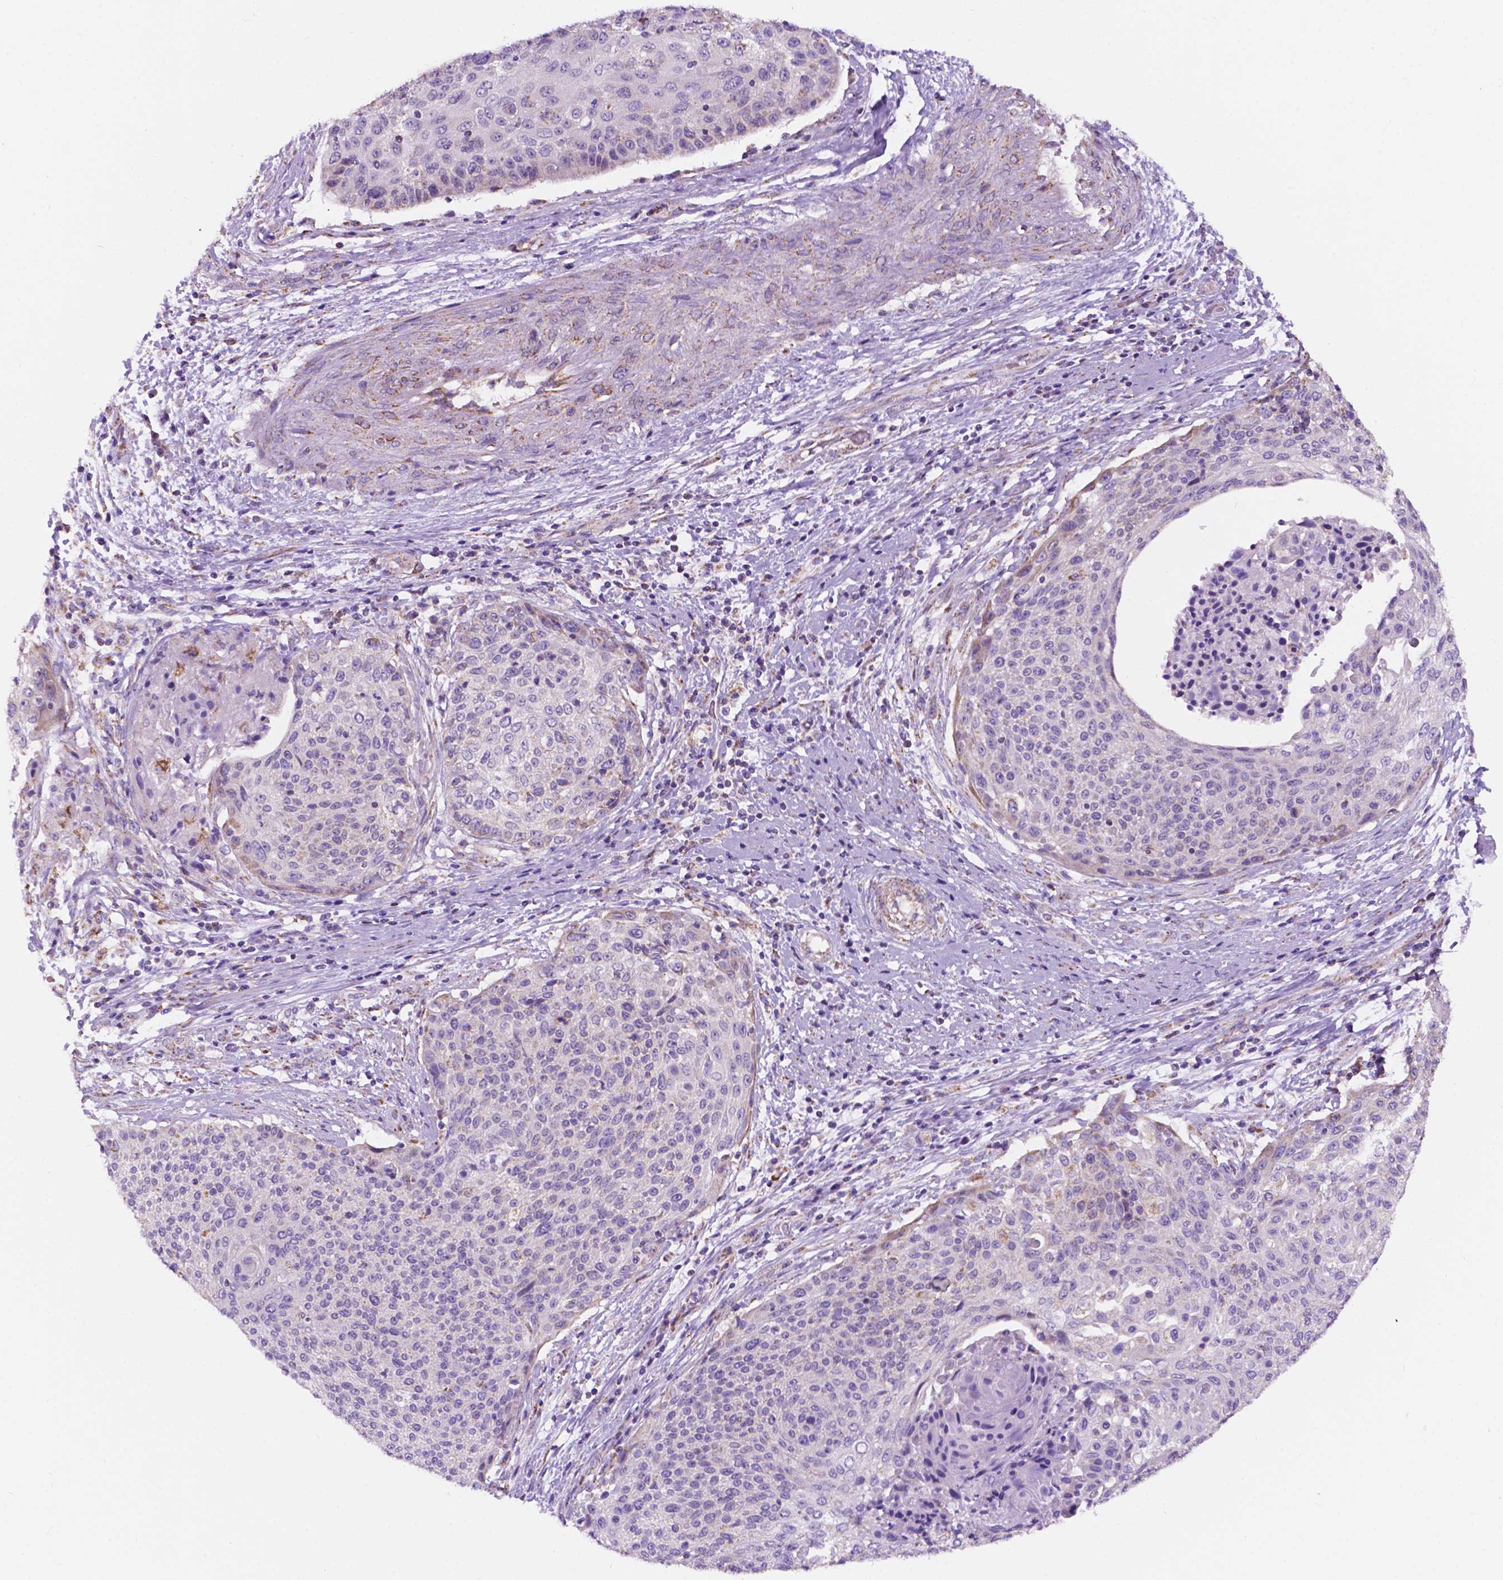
{"staining": {"intensity": "negative", "quantity": "none", "location": "none"}, "tissue": "cervical cancer", "cell_type": "Tumor cells", "image_type": "cancer", "snomed": [{"axis": "morphology", "description": "Squamous cell carcinoma, NOS"}, {"axis": "topography", "description": "Cervix"}], "caption": "Immunohistochemical staining of human squamous cell carcinoma (cervical) displays no significant expression in tumor cells. (DAB (3,3'-diaminobenzidine) IHC with hematoxylin counter stain).", "gene": "TRPV5", "patient": {"sex": "female", "age": 31}}